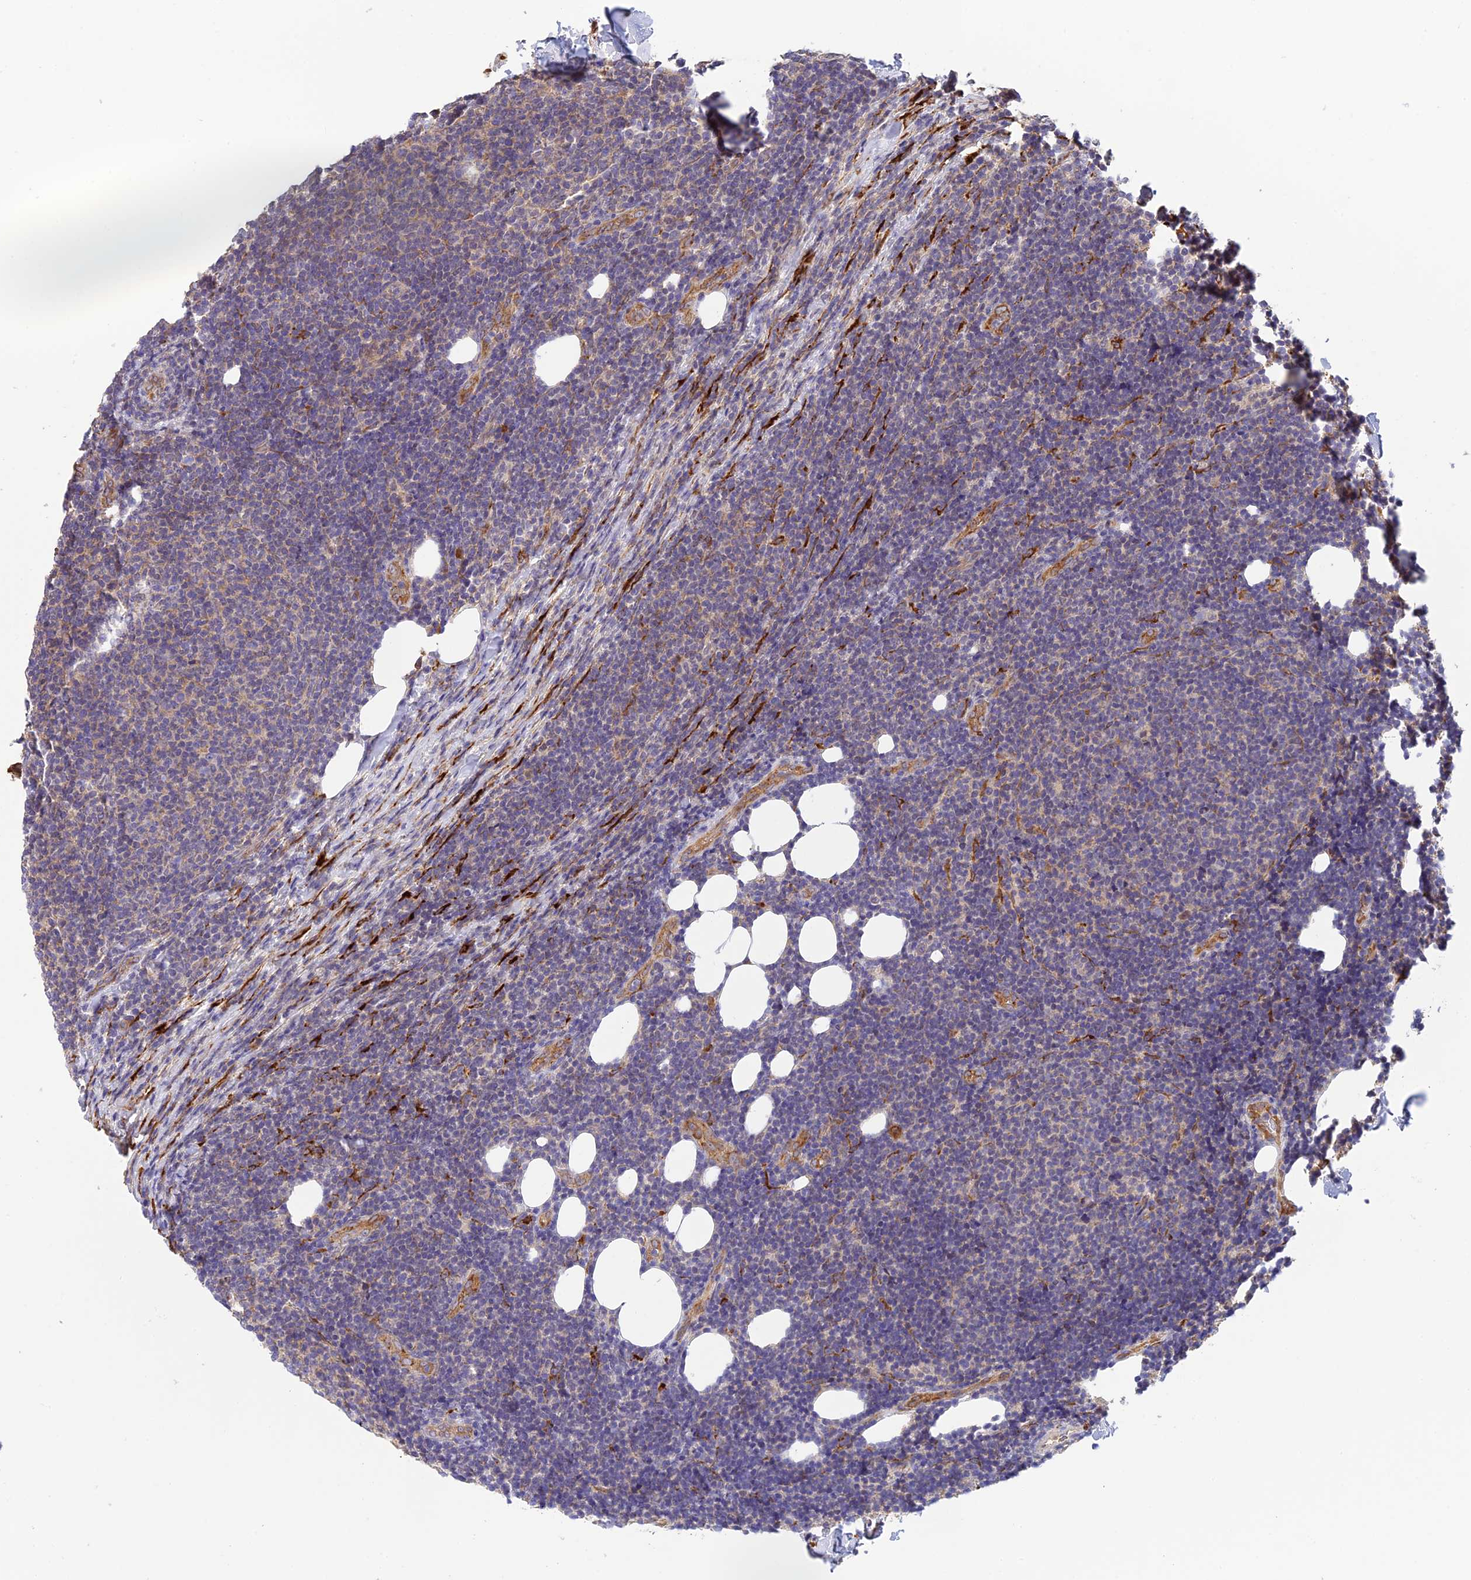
{"staining": {"intensity": "negative", "quantity": "none", "location": "none"}, "tissue": "lymphoma", "cell_type": "Tumor cells", "image_type": "cancer", "snomed": [{"axis": "morphology", "description": "Malignant lymphoma, non-Hodgkin's type, Low grade"}, {"axis": "topography", "description": "Lymph node"}], "caption": "Immunohistochemistry micrograph of neoplastic tissue: low-grade malignant lymphoma, non-Hodgkin's type stained with DAB (3,3'-diaminobenzidine) shows no significant protein staining in tumor cells.", "gene": "P3H3", "patient": {"sex": "male", "age": 66}}